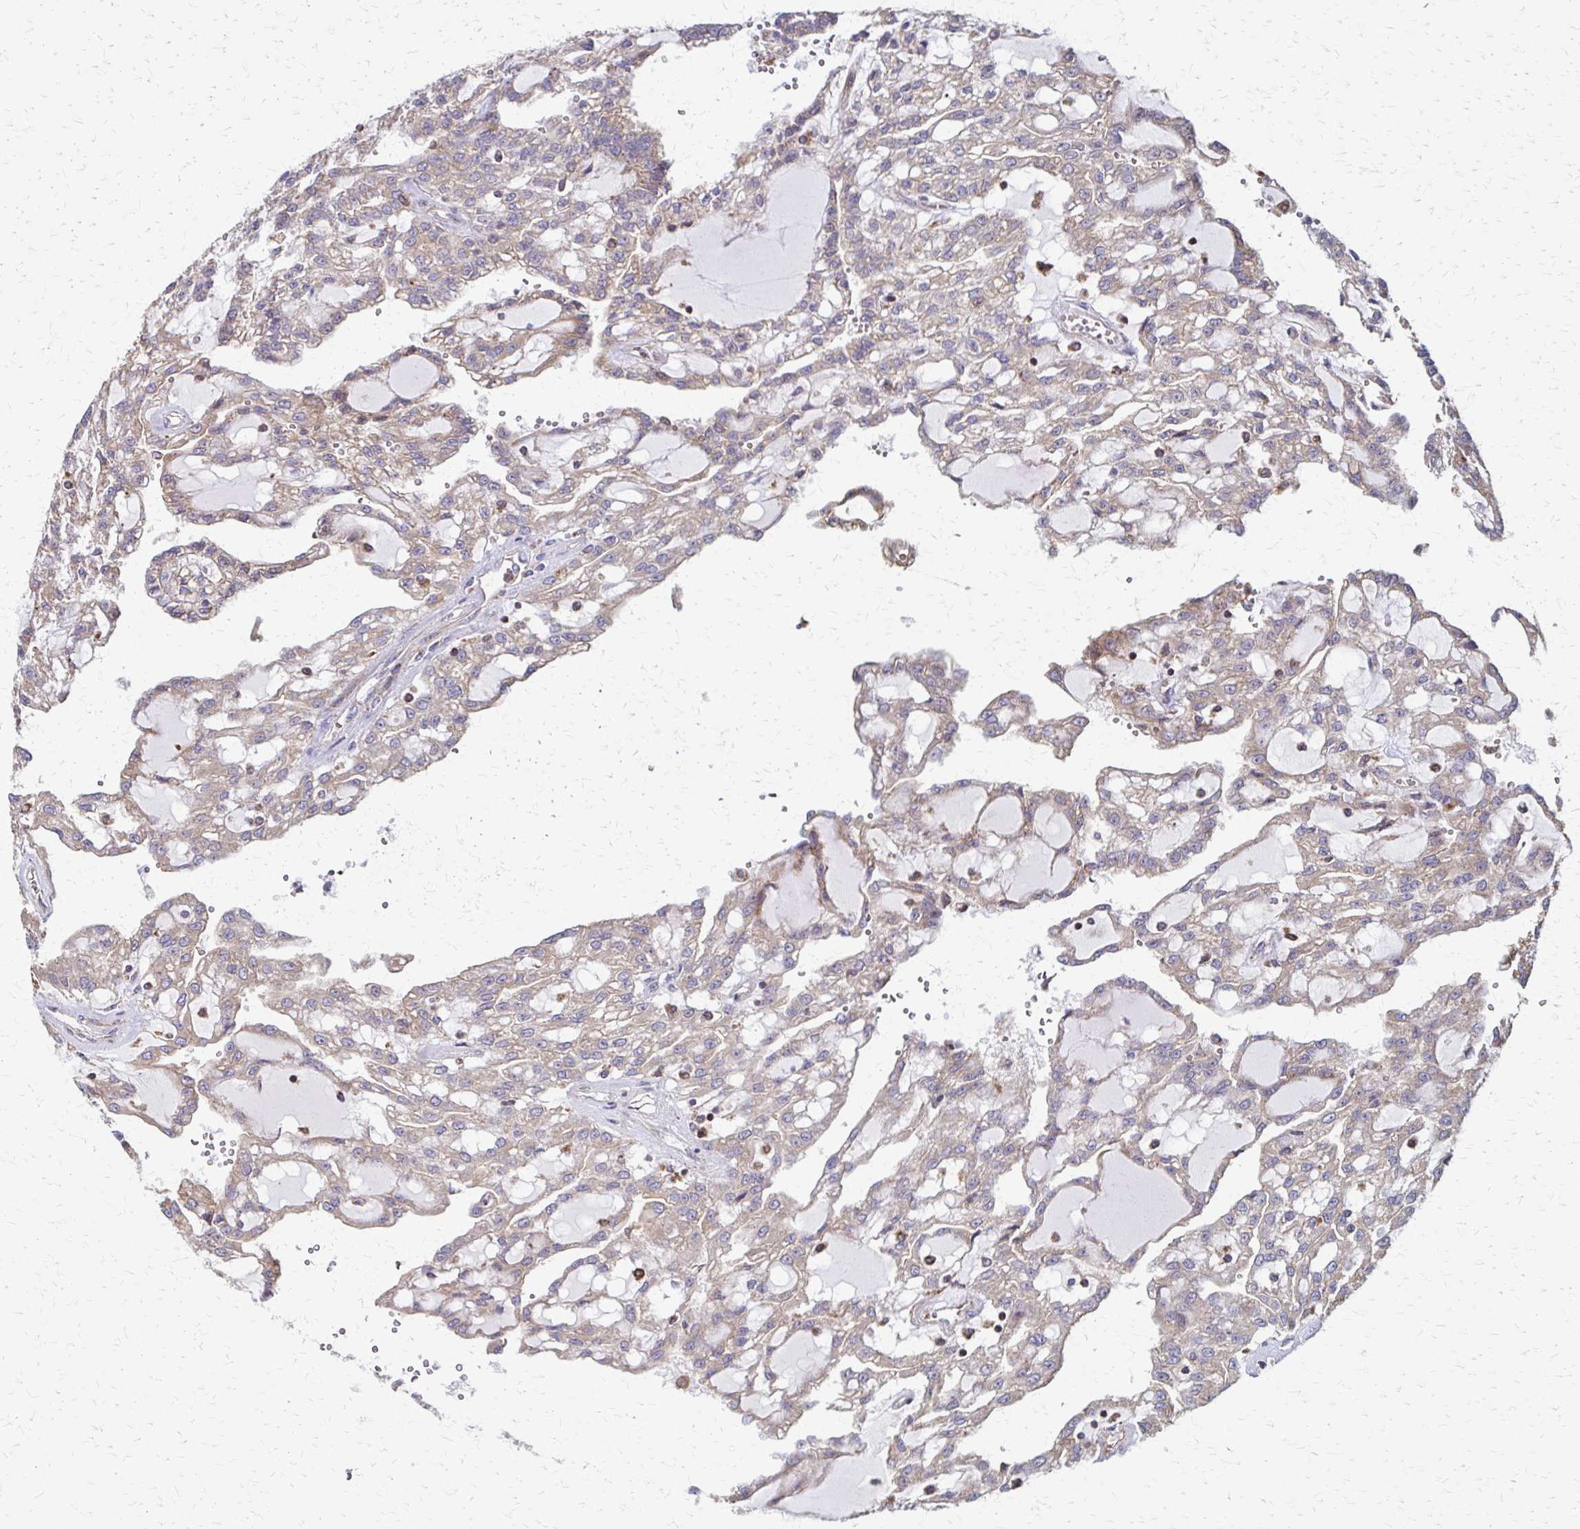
{"staining": {"intensity": "weak", "quantity": "25%-75%", "location": "cytoplasmic/membranous"}, "tissue": "renal cancer", "cell_type": "Tumor cells", "image_type": "cancer", "snomed": [{"axis": "morphology", "description": "Adenocarcinoma, NOS"}, {"axis": "topography", "description": "Kidney"}], "caption": "Brown immunohistochemical staining in renal adenocarcinoma displays weak cytoplasmic/membranous positivity in about 25%-75% of tumor cells. Nuclei are stained in blue.", "gene": "EEF2", "patient": {"sex": "male", "age": 63}}